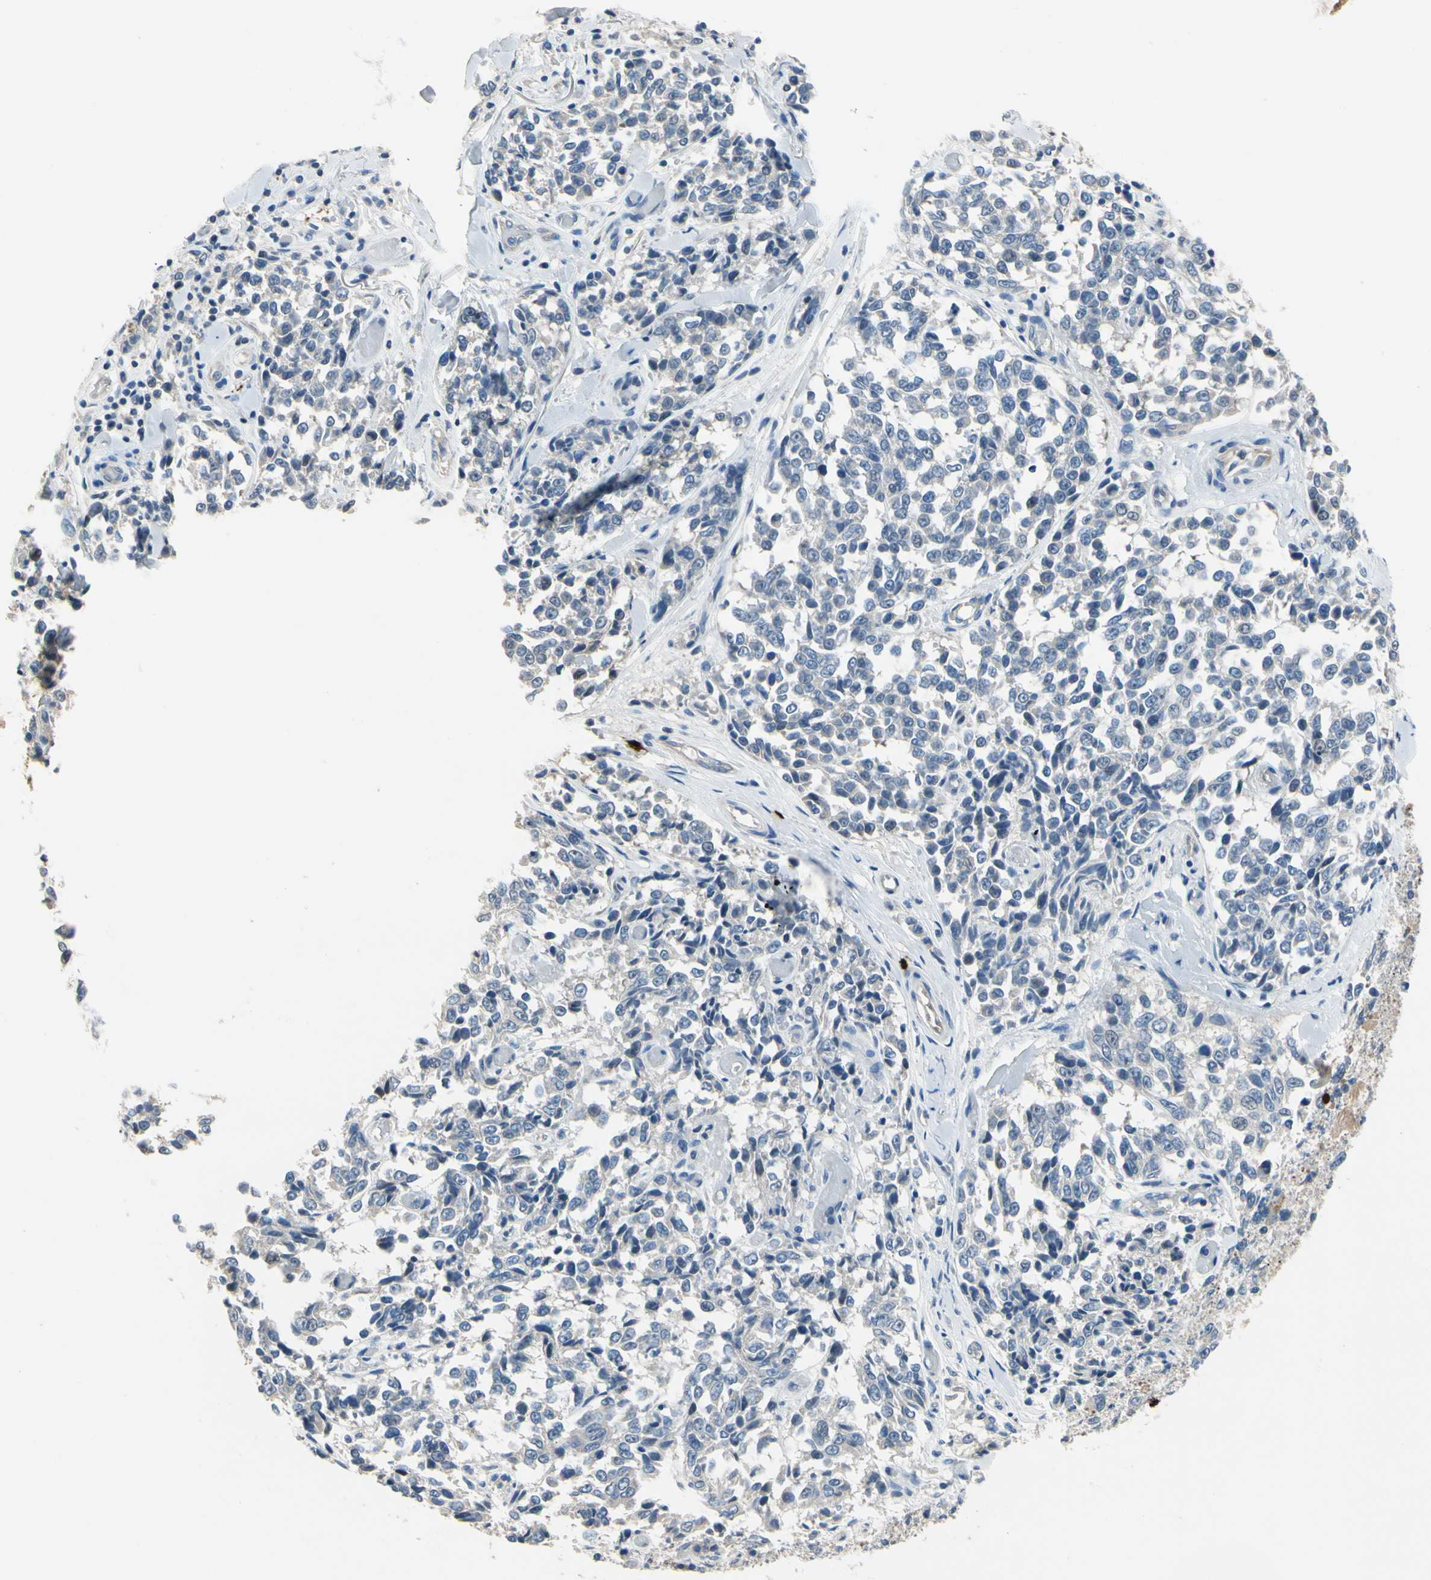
{"staining": {"intensity": "negative", "quantity": "none", "location": "none"}, "tissue": "melanoma", "cell_type": "Tumor cells", "image_type": "cancer", "snomed": [{"axis": "morphology", "description": "Malignant melanoma, NOS"}, {"axis": "topography", "description": "Skin"}], "caption": "Tumor cells show no significant staining in malignant melanoma.", "gene": "CPA3", "patient": {"sex": "female", "age": 64}}